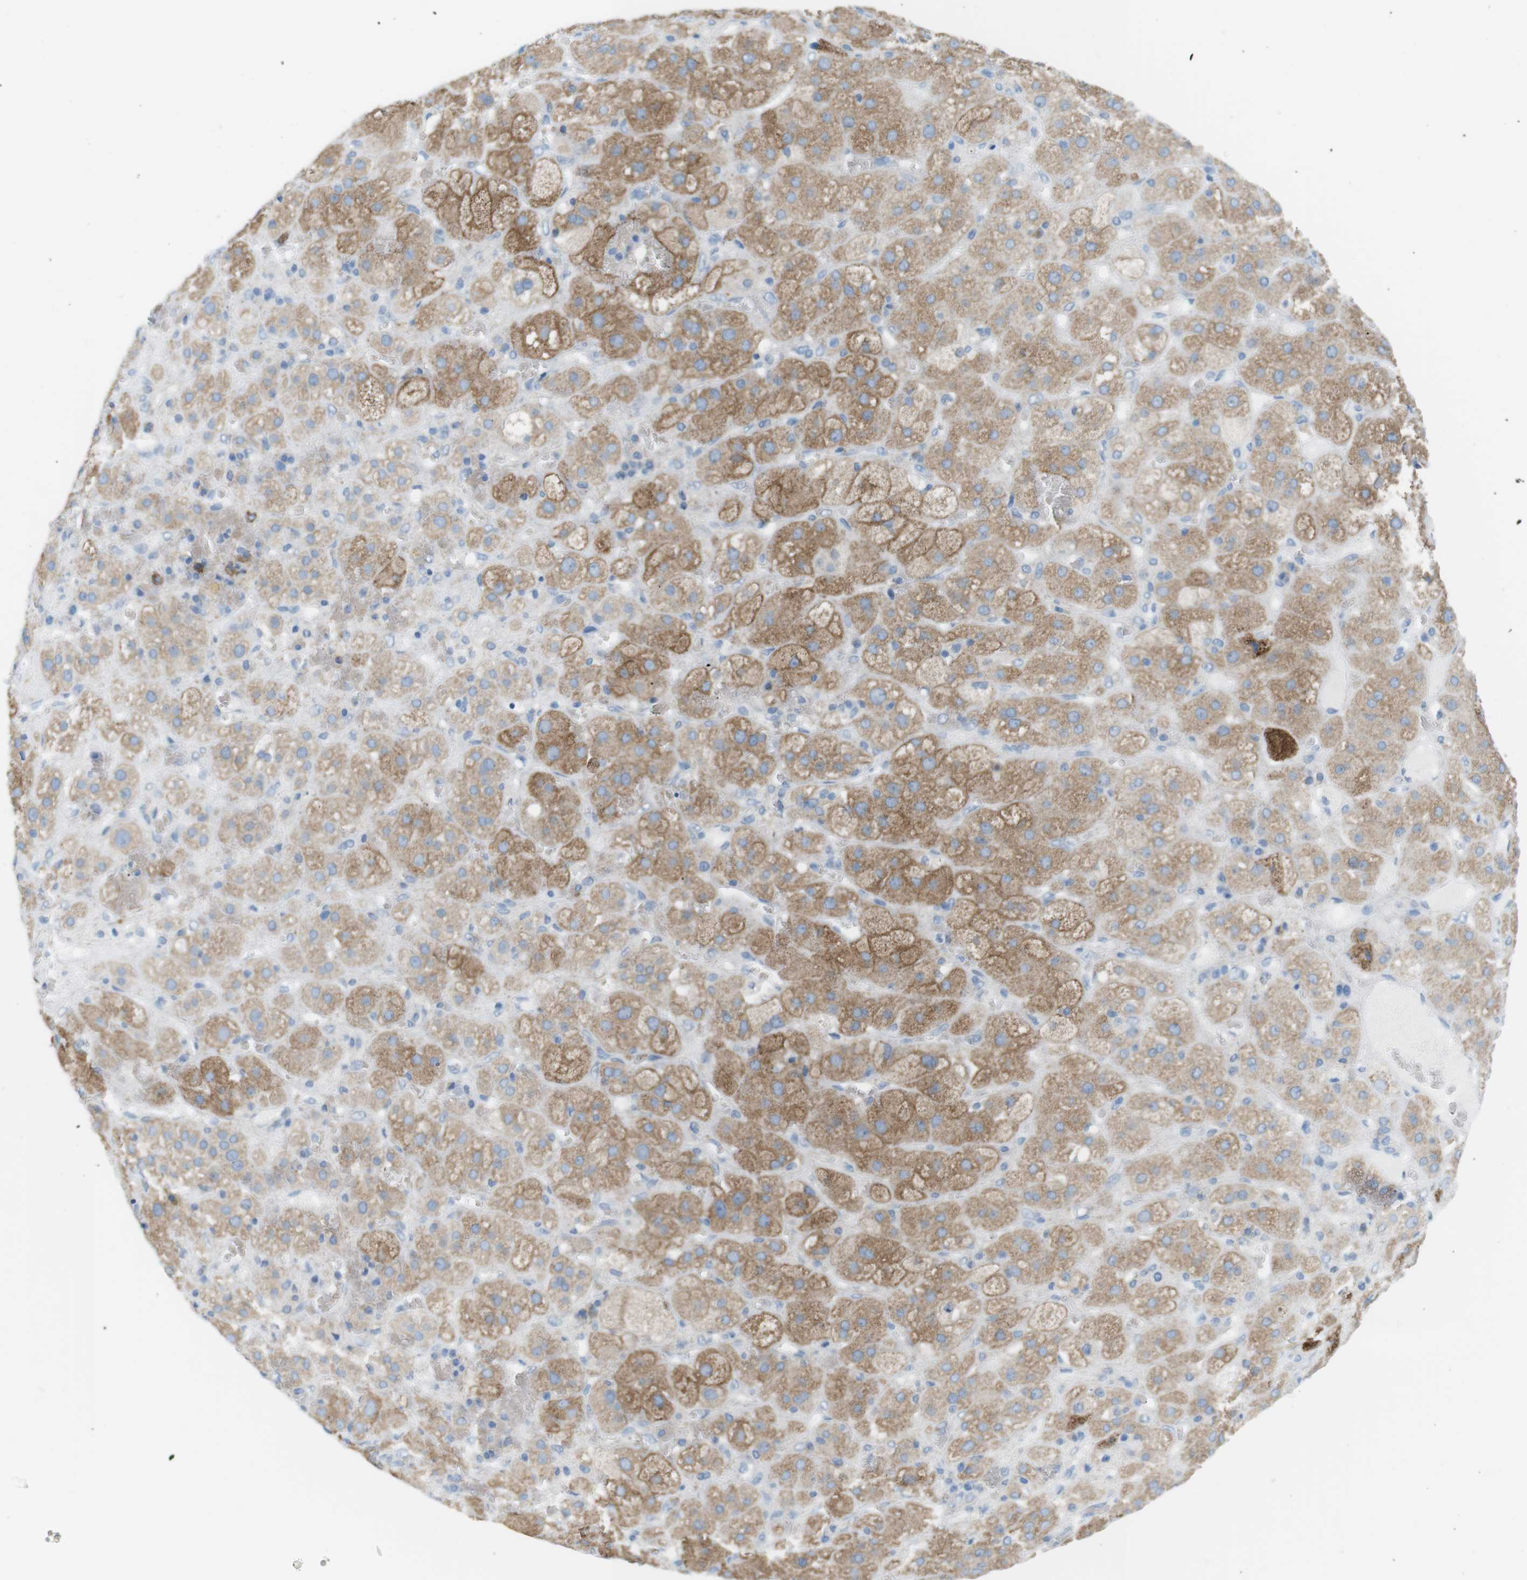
{"staining": {"intensity": "moderate", "quantity": ">75%", "location": "cytoplasmic/membranous"}, "tissue": "adrenal gland", "cell_type": "Glandular cells", "image_type": "normal", "snomed": [{"axis": "morphology", "description": "Normal tissue, NOS"}, {"axis": "topography", "description": "Adrenal gland"}], "caption": "A histopathology image of human adrenal gland stained for a protein demonstrates moderate cytoplasmic/membranous brown staining in glandular cells. Using DAB (3,3'-diaminobenzidine) (brown) and hematoxylin (blue) stains, captured at high magnification using brightfield microscopy.", "gene": "VAMP1", "patient": {"sex": "female", "age": 47}}